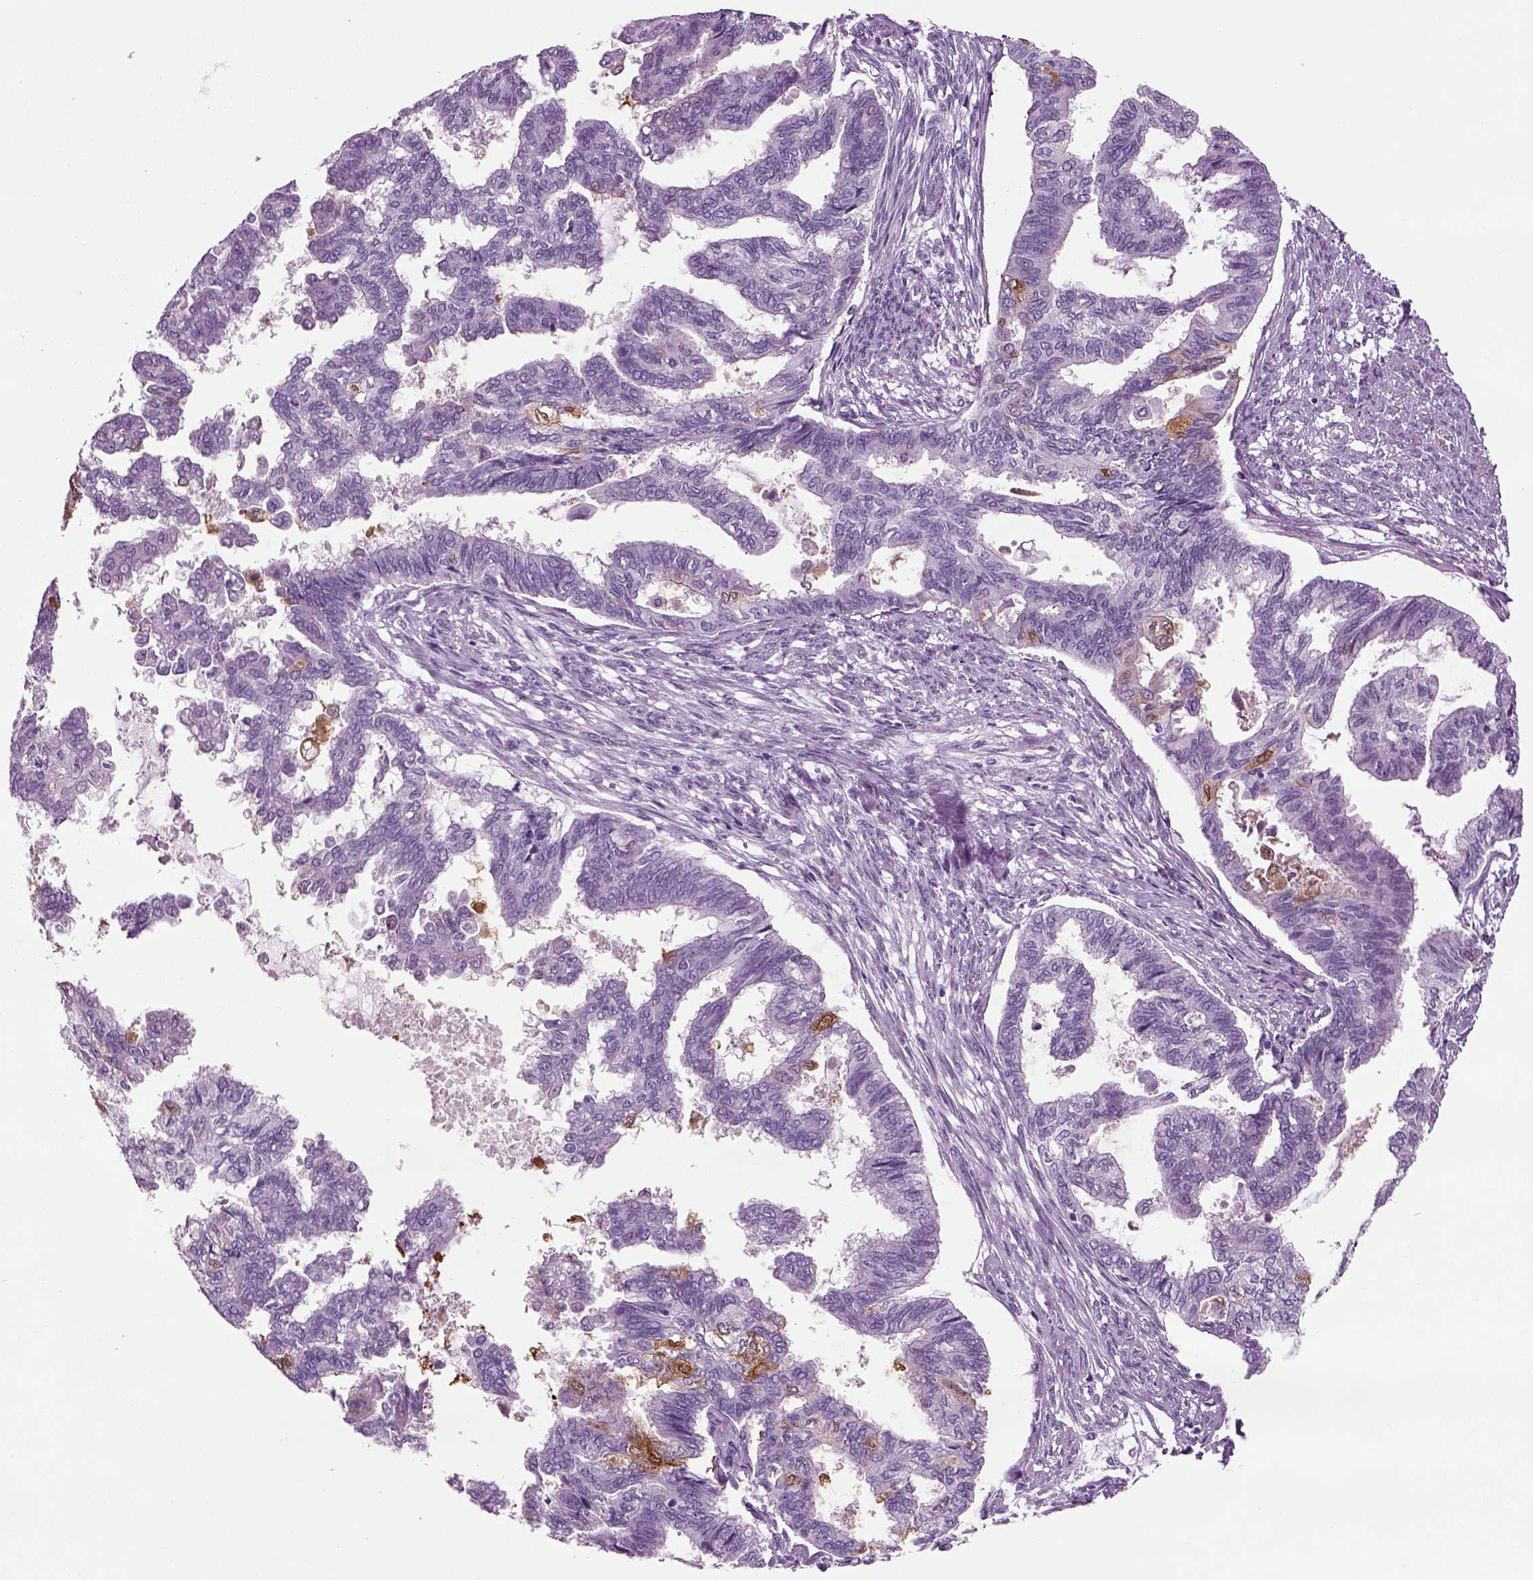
{"staining": {"intensity": "negative", "quantity": "none", "location": "none"}, "tissue": "endometrial cancer", "cell_type": "Tumor cells", "image_type": "cancer", "snomed": [{"axis": "morphology", "description": "Adenocarcinoma, NOS"}, {"axis": "topography", "description": "Endometrium"}], "caption": "Immunohistochemical staining of adenocarcinoma (endometrial) reveals no significant positivity in tumor cells.", "gene": "CRABP1", "patient": {"sex": "female", "age": 86}}